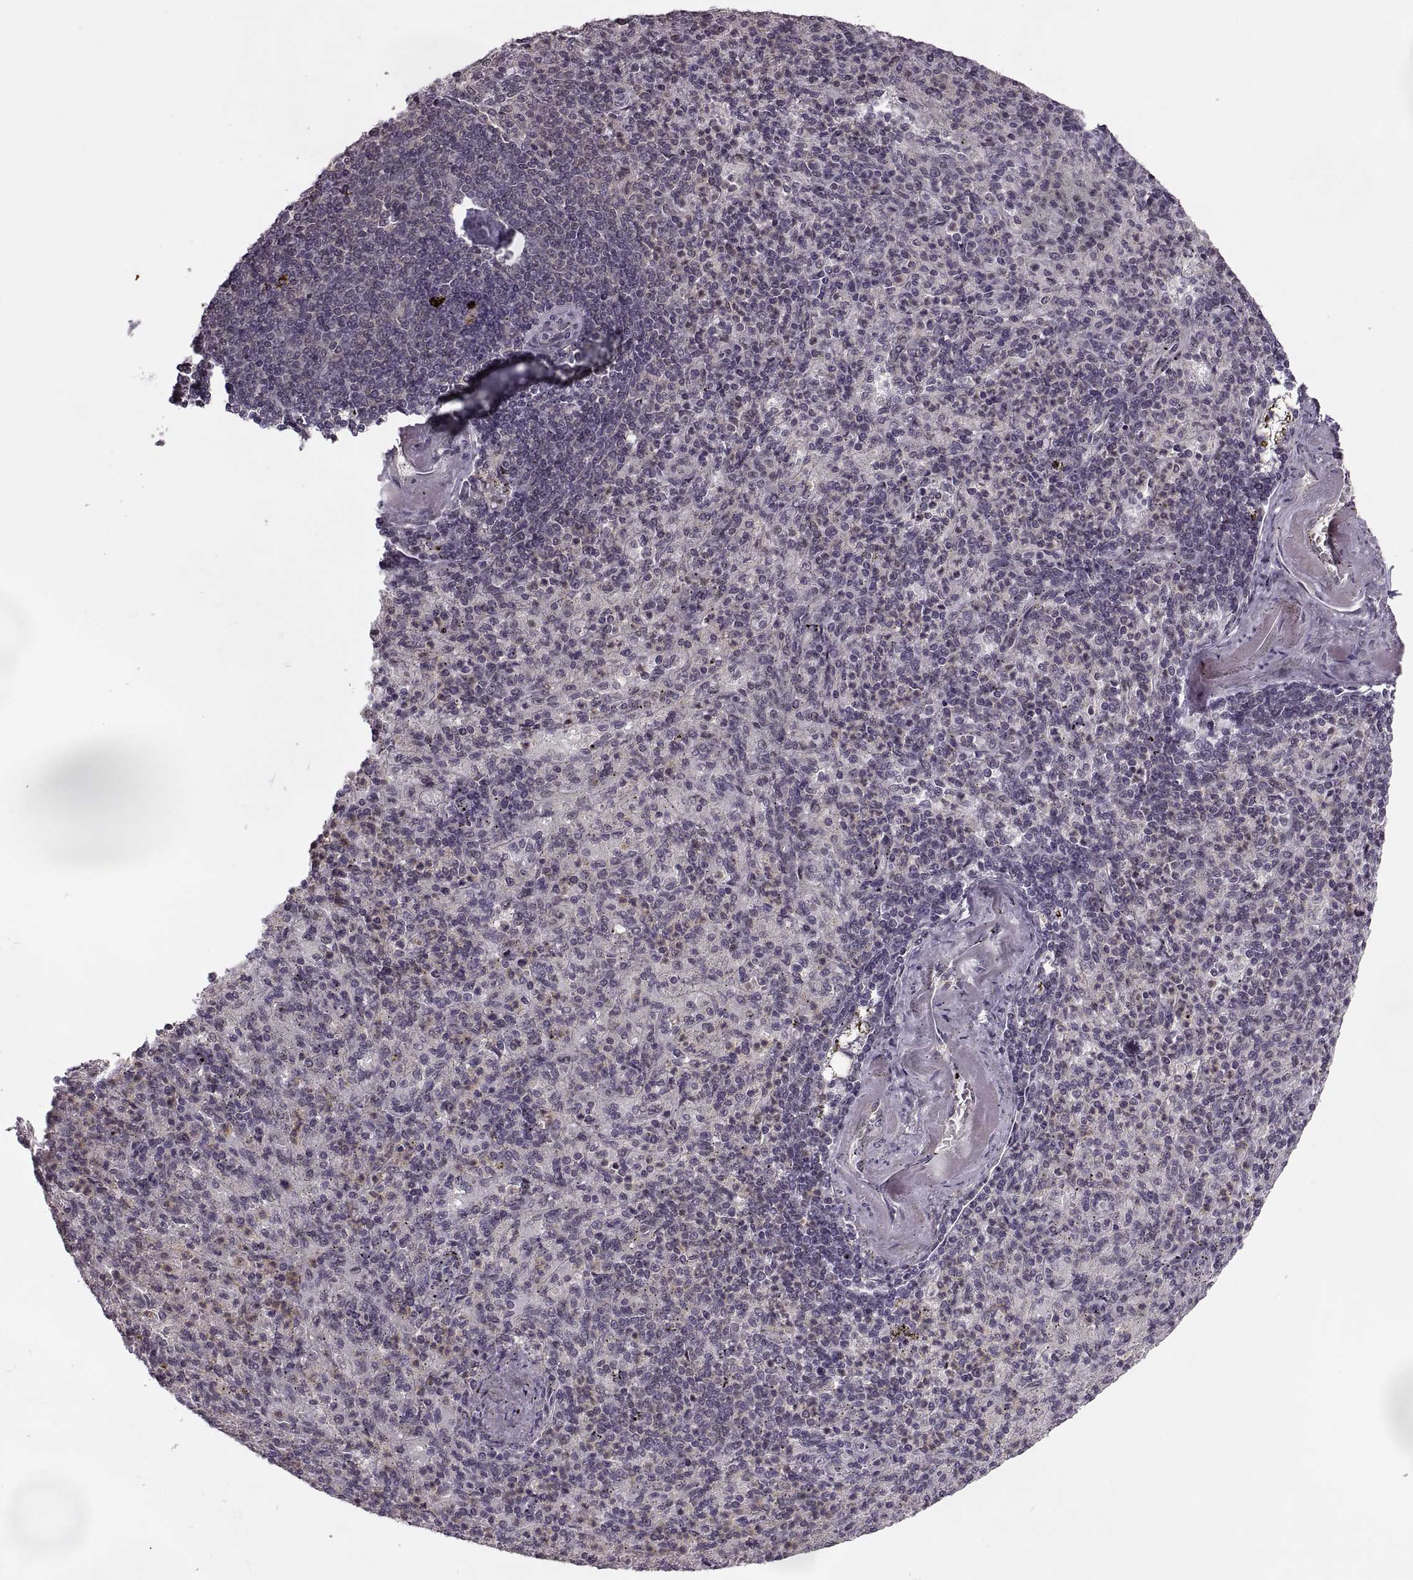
{"staining": {"intensity": "negative", "quantity": "none", "location": "none"}, "tissue": "spleen", "cell_type": "Cells in red pulp", "image_type": "normal", "snomed": [{"axis": "morphology", "description": "Normal tissue, NOS"}, {"axis": "topography", "description": "Spleen"}], "caption": "An image of human spleen is negative for staining in cells in red pulp. (Brightfield microscopy of DAB IHC at high magnification).", "gene": "LUZP2", "patient": {"sex": "female", "age": 74}}